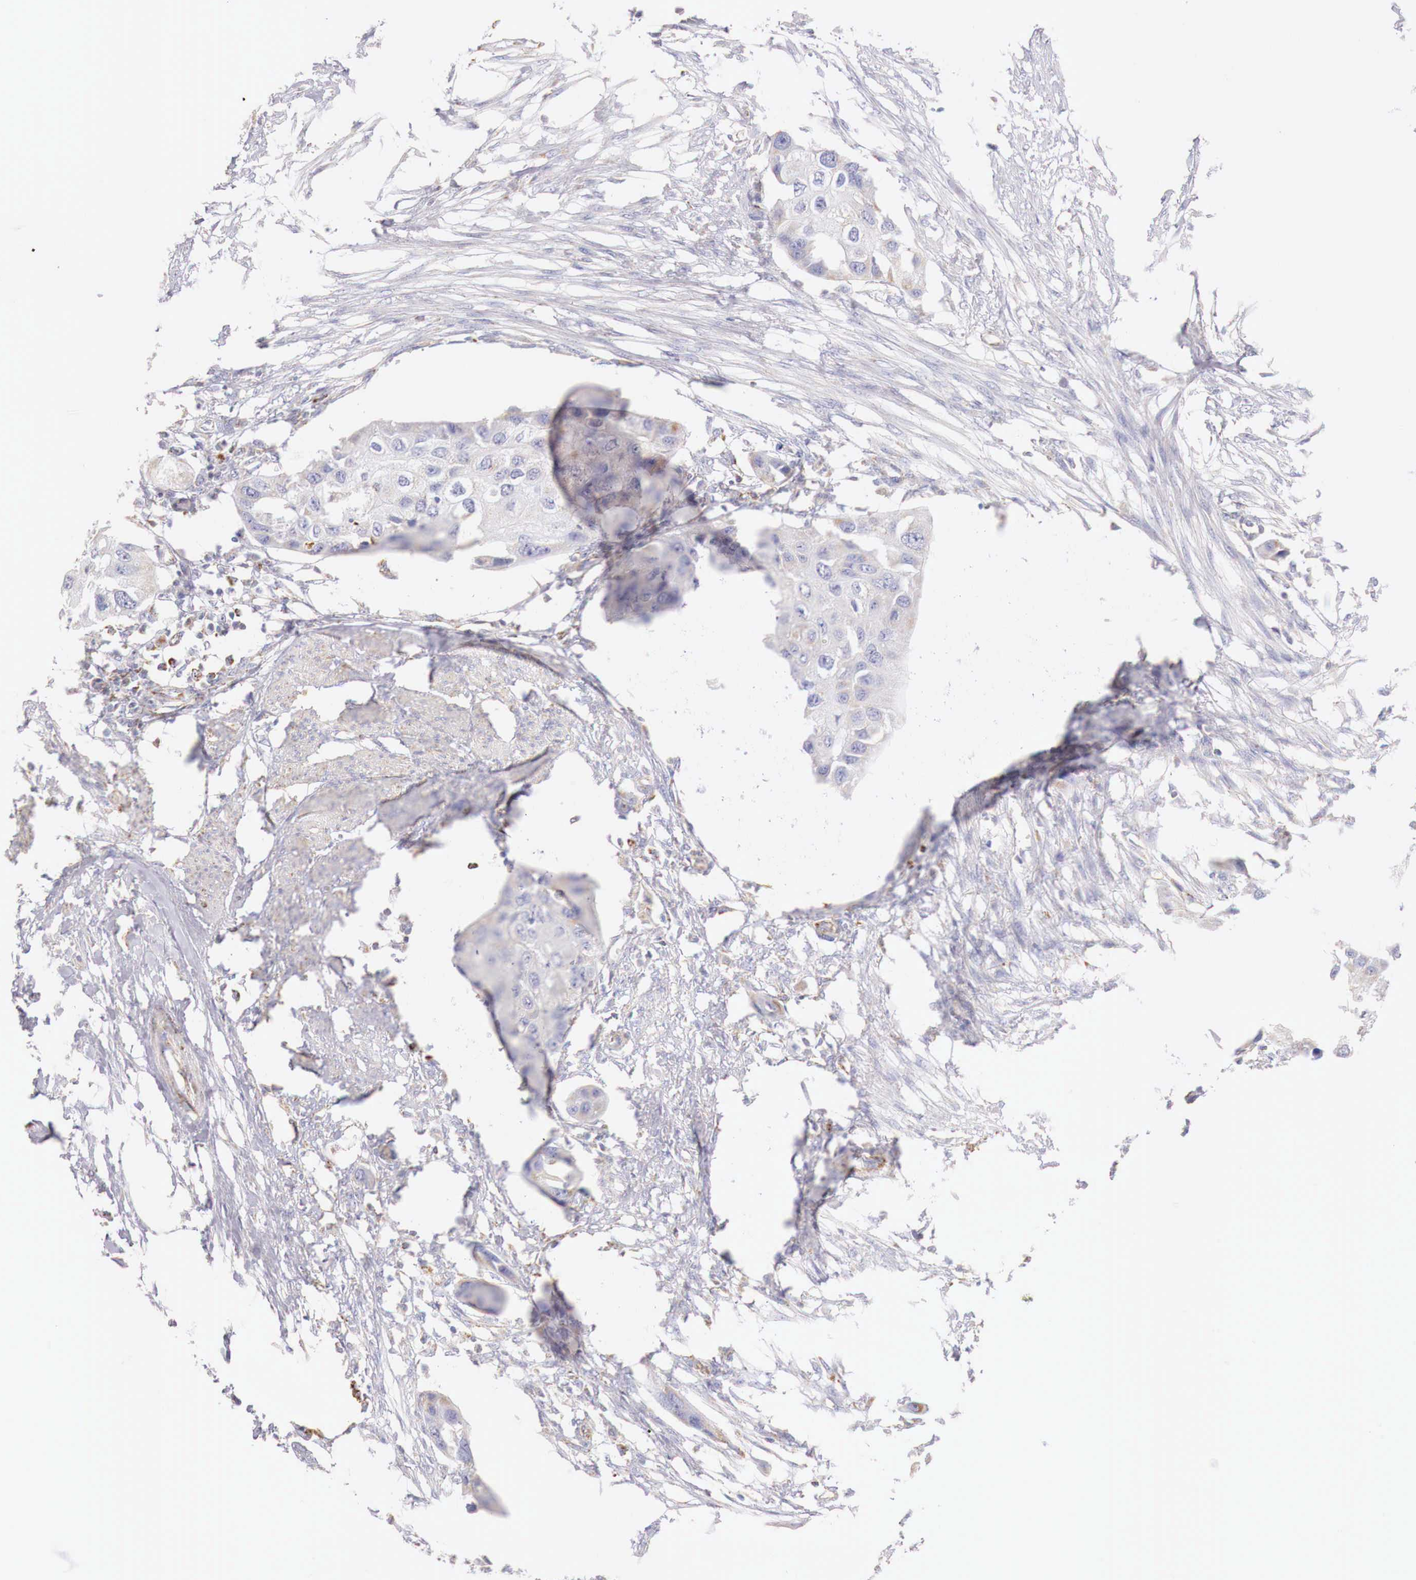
{"staining": {"intensity": "weak", "quantity": "<25%", "location": "cytoplasmic/membranous"}, "tissue": "urothelial cancer", "cell_type": "Tumor cells", "image_type": "cancer", "snomed": [{"axis": "morphology", "description": "Urothelial carcinoma, High grade"}, {"axis": "topography", "description": "Urinary bladder"}], "caption": "This micrograph is of urothelial carcinoma (high-grade) stained with immunohistochemistry (IHC) to label a protein in brown with the nuclei are counter-stained blue. There is no expression in tumor cells.", "gene": "IDH3G", "patient": {"sex": "male", "age": 55}}